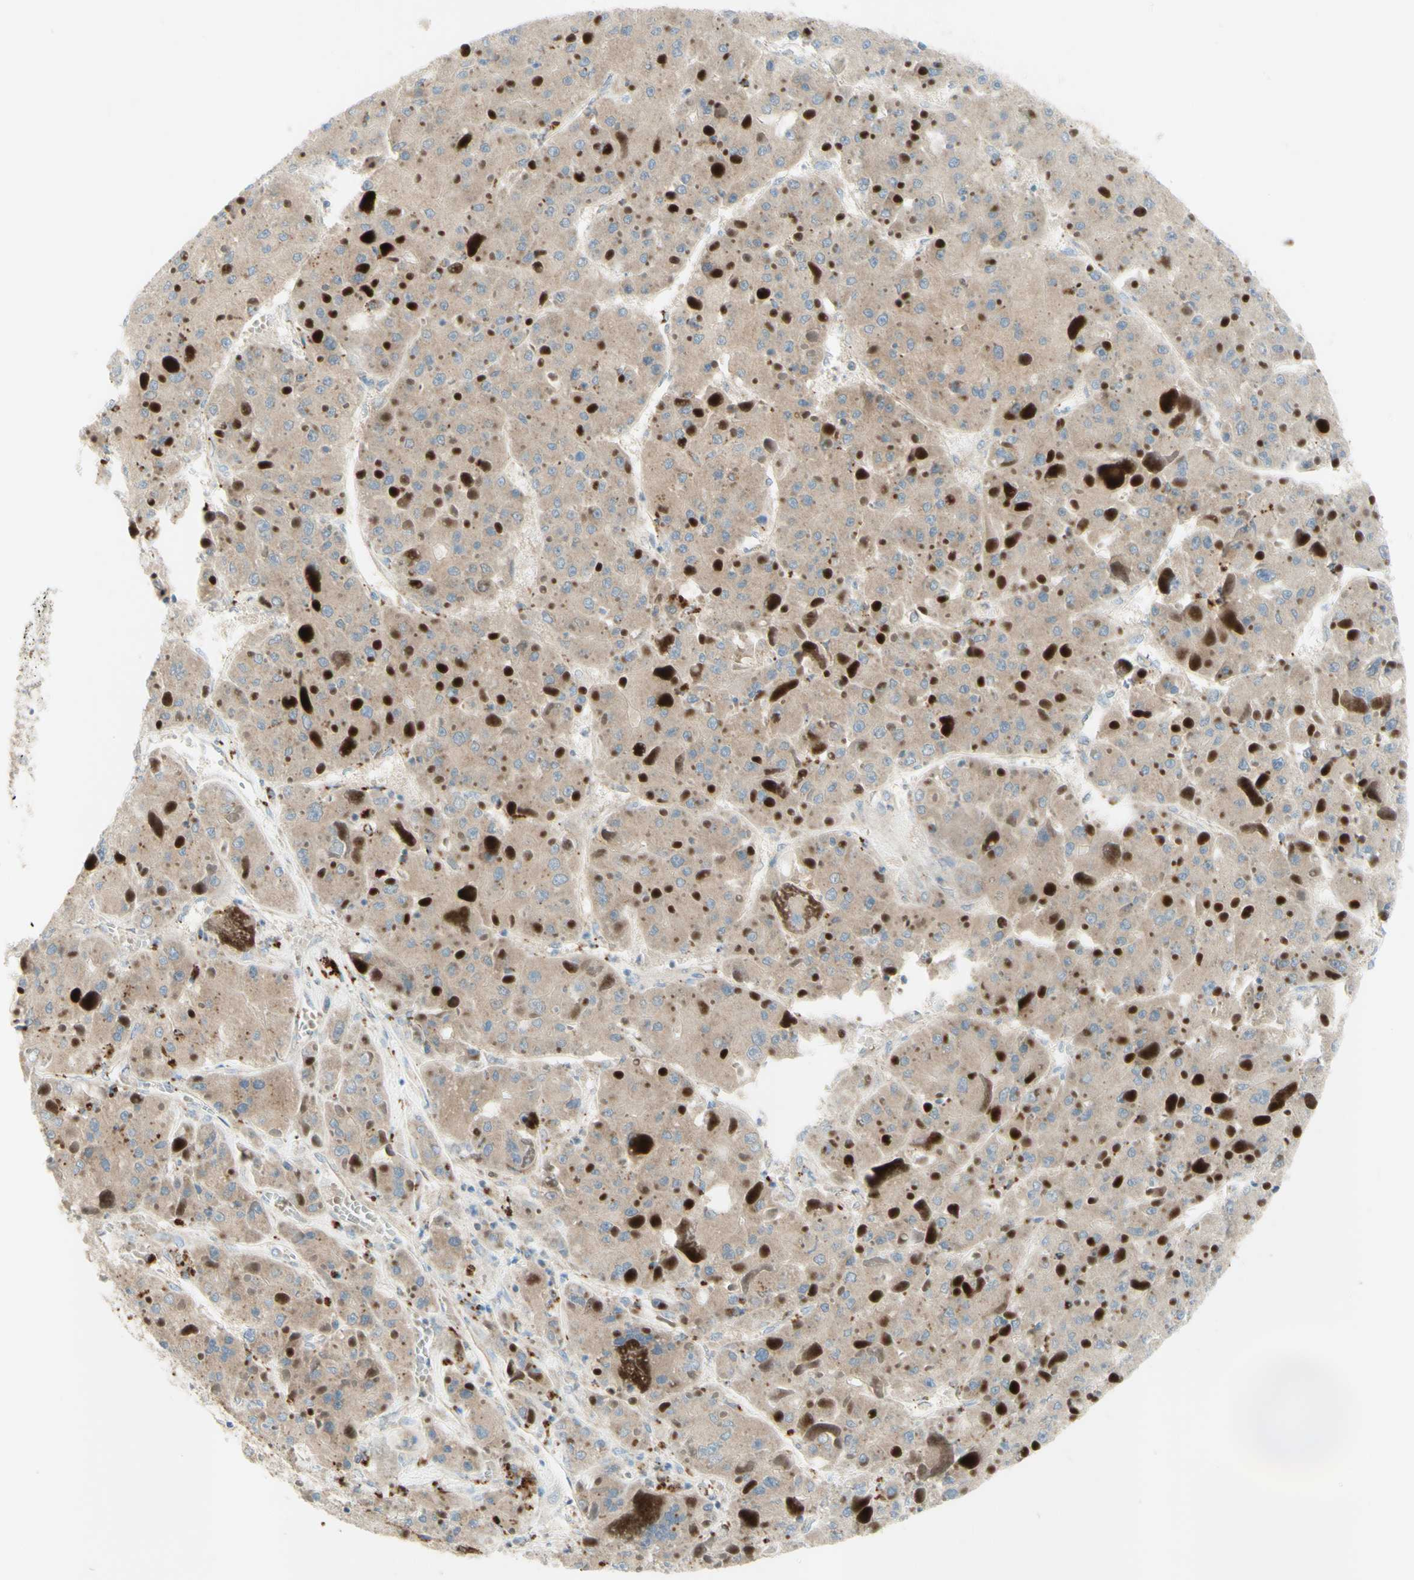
{"staining": {"intensity": "weak", "quantity": ">75%", "location": "cytoplasmic/membranous"}, "tissue": "liver cancer", "cell_type": "Tumor cells", "image_type": "cancer", "snomed": [{"axis": "morphology", "description": "Carcinoma, Hepatocellular, NOS"}, {"axis": "topography", "description": "Liver"}], "caption": "This is an image of immunohistochemistry staining of hepatocellular carcinoma (liver), which shows weak expression in the cytoplasmic/membranous of tumor cells.", "gene": "ARMC10", "patient": {"sex": "female", "age": 73}}